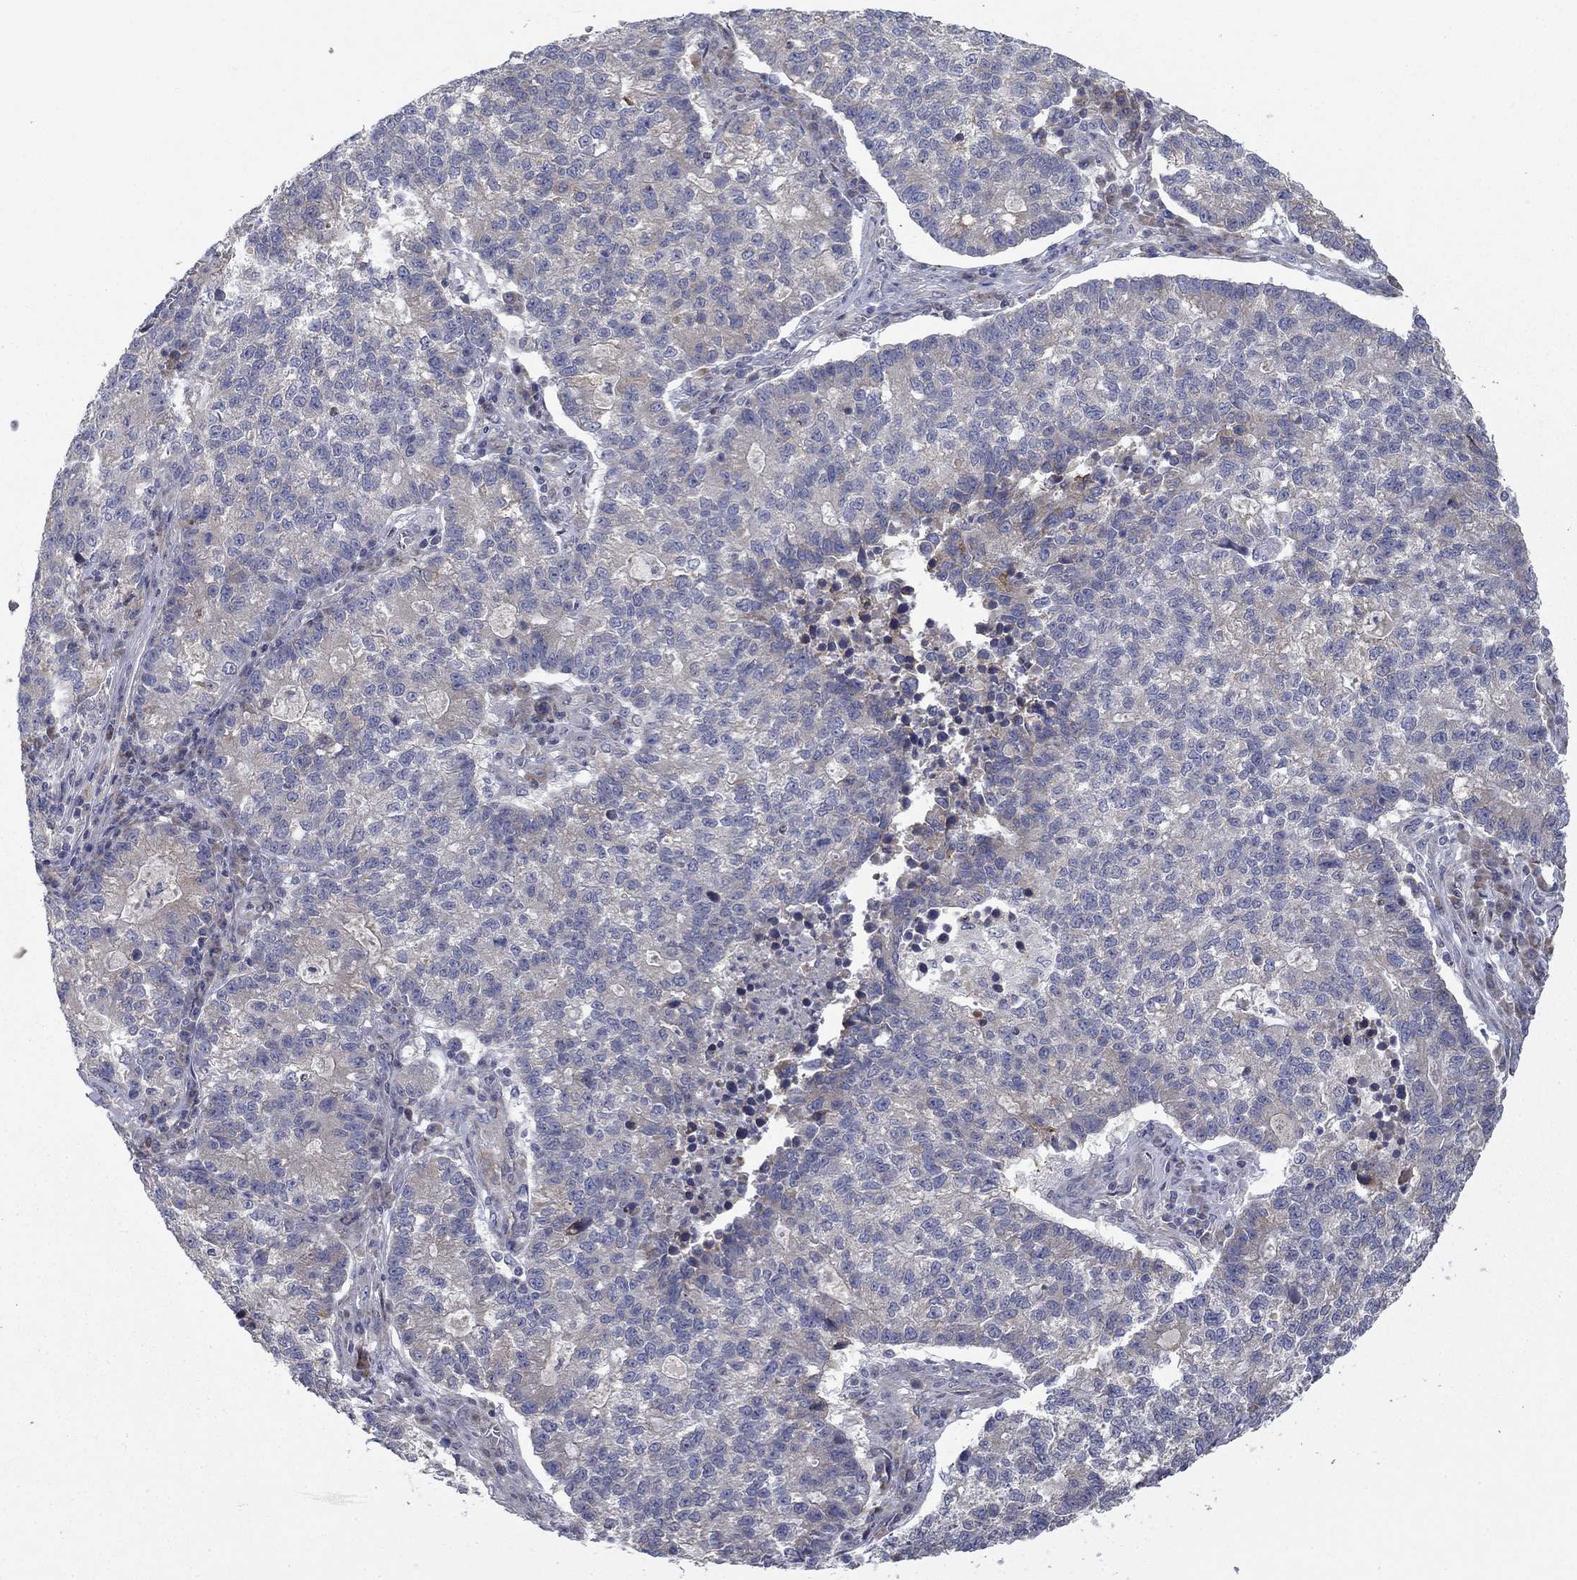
{"staining": {"intensity": "negative", "quantity": "none", "location": "none"}, "tissue": "lung cancer", "cell_type": "Tumor cells", "image_type": "cancer", "snomed": [{"axis": "morphology", "description": "Adenocarcinoma, NOS"}, {"axis": "topography", "description": "Lung"}], "caption": "Immunohistochemistry (IHC) of human lung cancer (adenocarcinoma) displays no positivity in tumor cells.", "gene": "MMAA", "patient": {"sex": "male", "age": 57}}